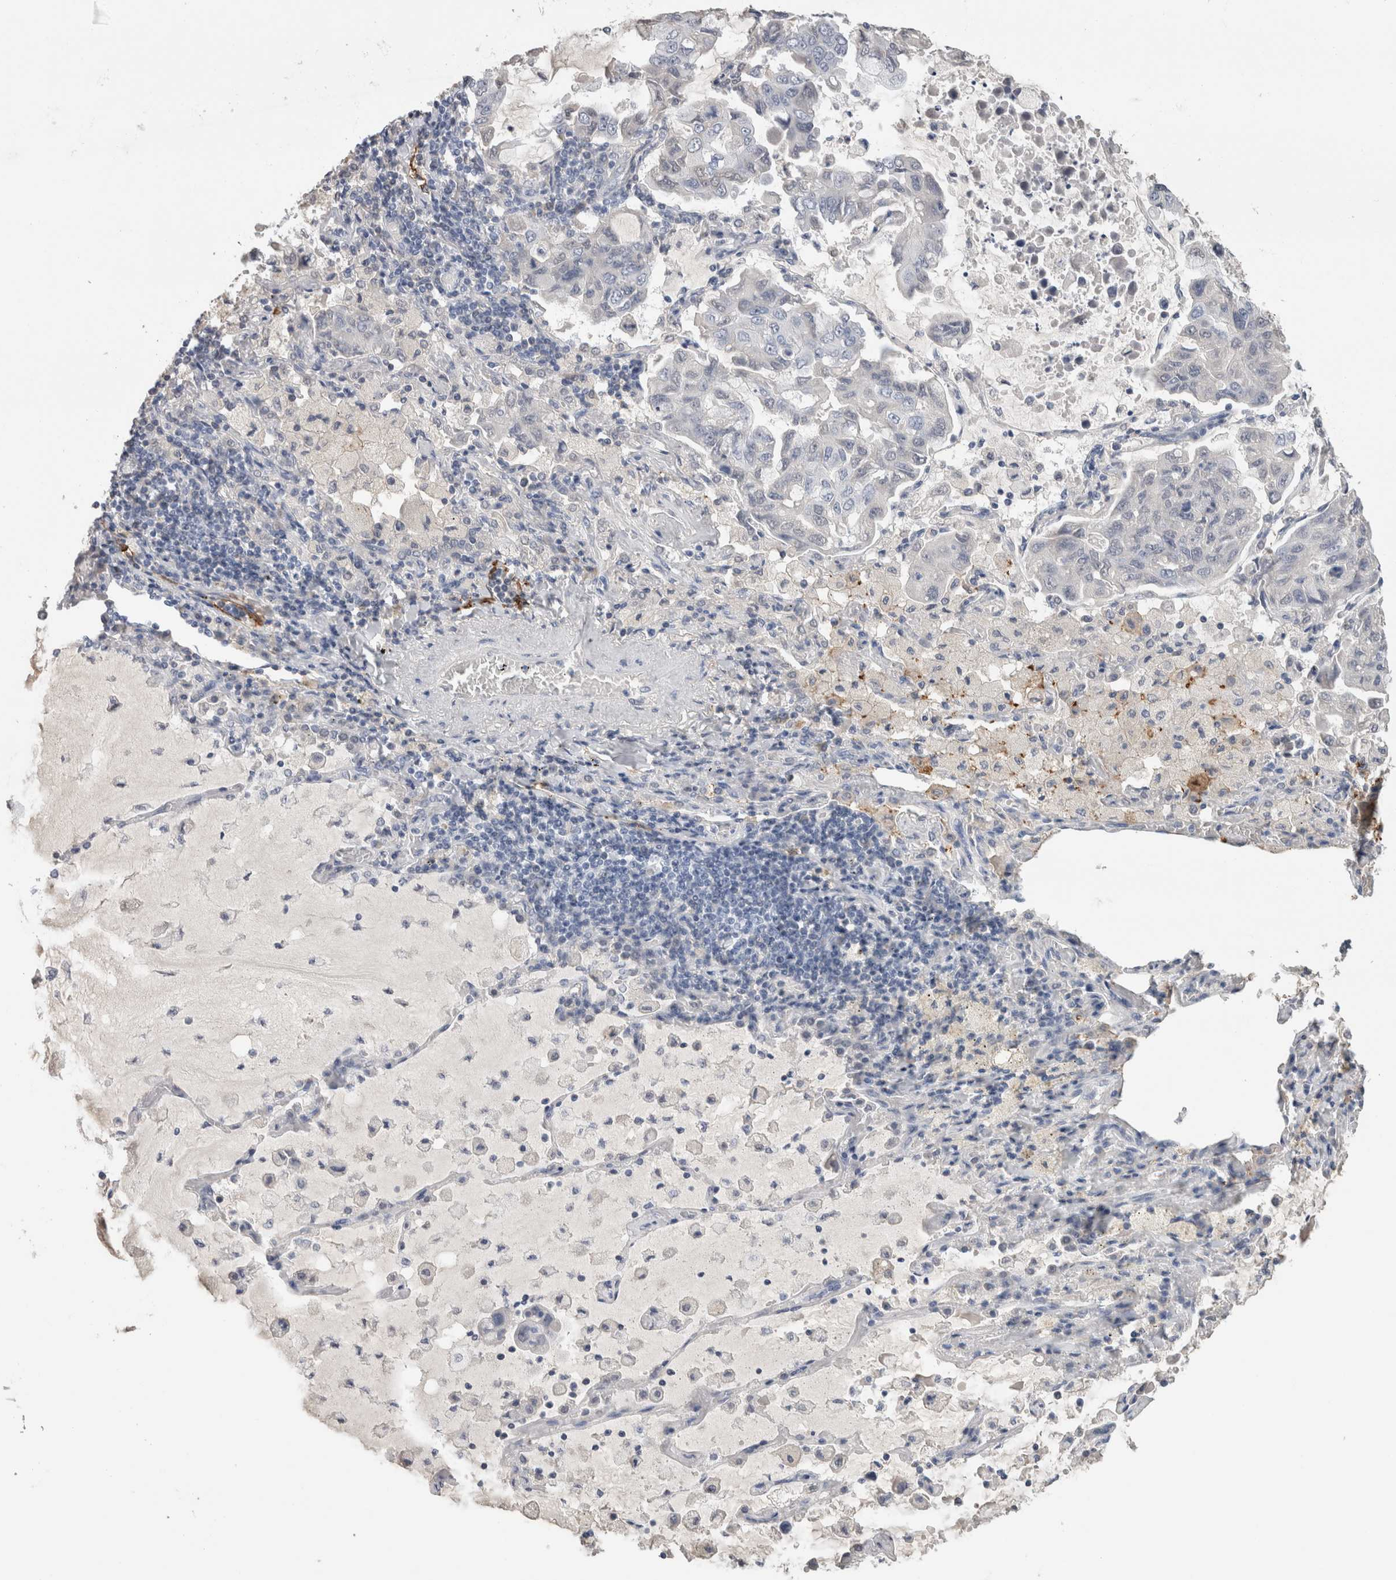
{"staining": {"intensity": "negative", "quantity": "none", "location": "none"}, "tissue": "lung cancer", "cell_type": "Tumor cells", "image_type": "cancer", "snomed": [{"axis": "morphology", "description": "Adenocarcinoma, NOS"}, {"axis": "topography", "description": "Lung"}], "caption": "The image displays no significant expression in tumor cells of lung adenocarcinoma.", "gene": "FABP4", "patient": {"sex": "male", "age": 64}}